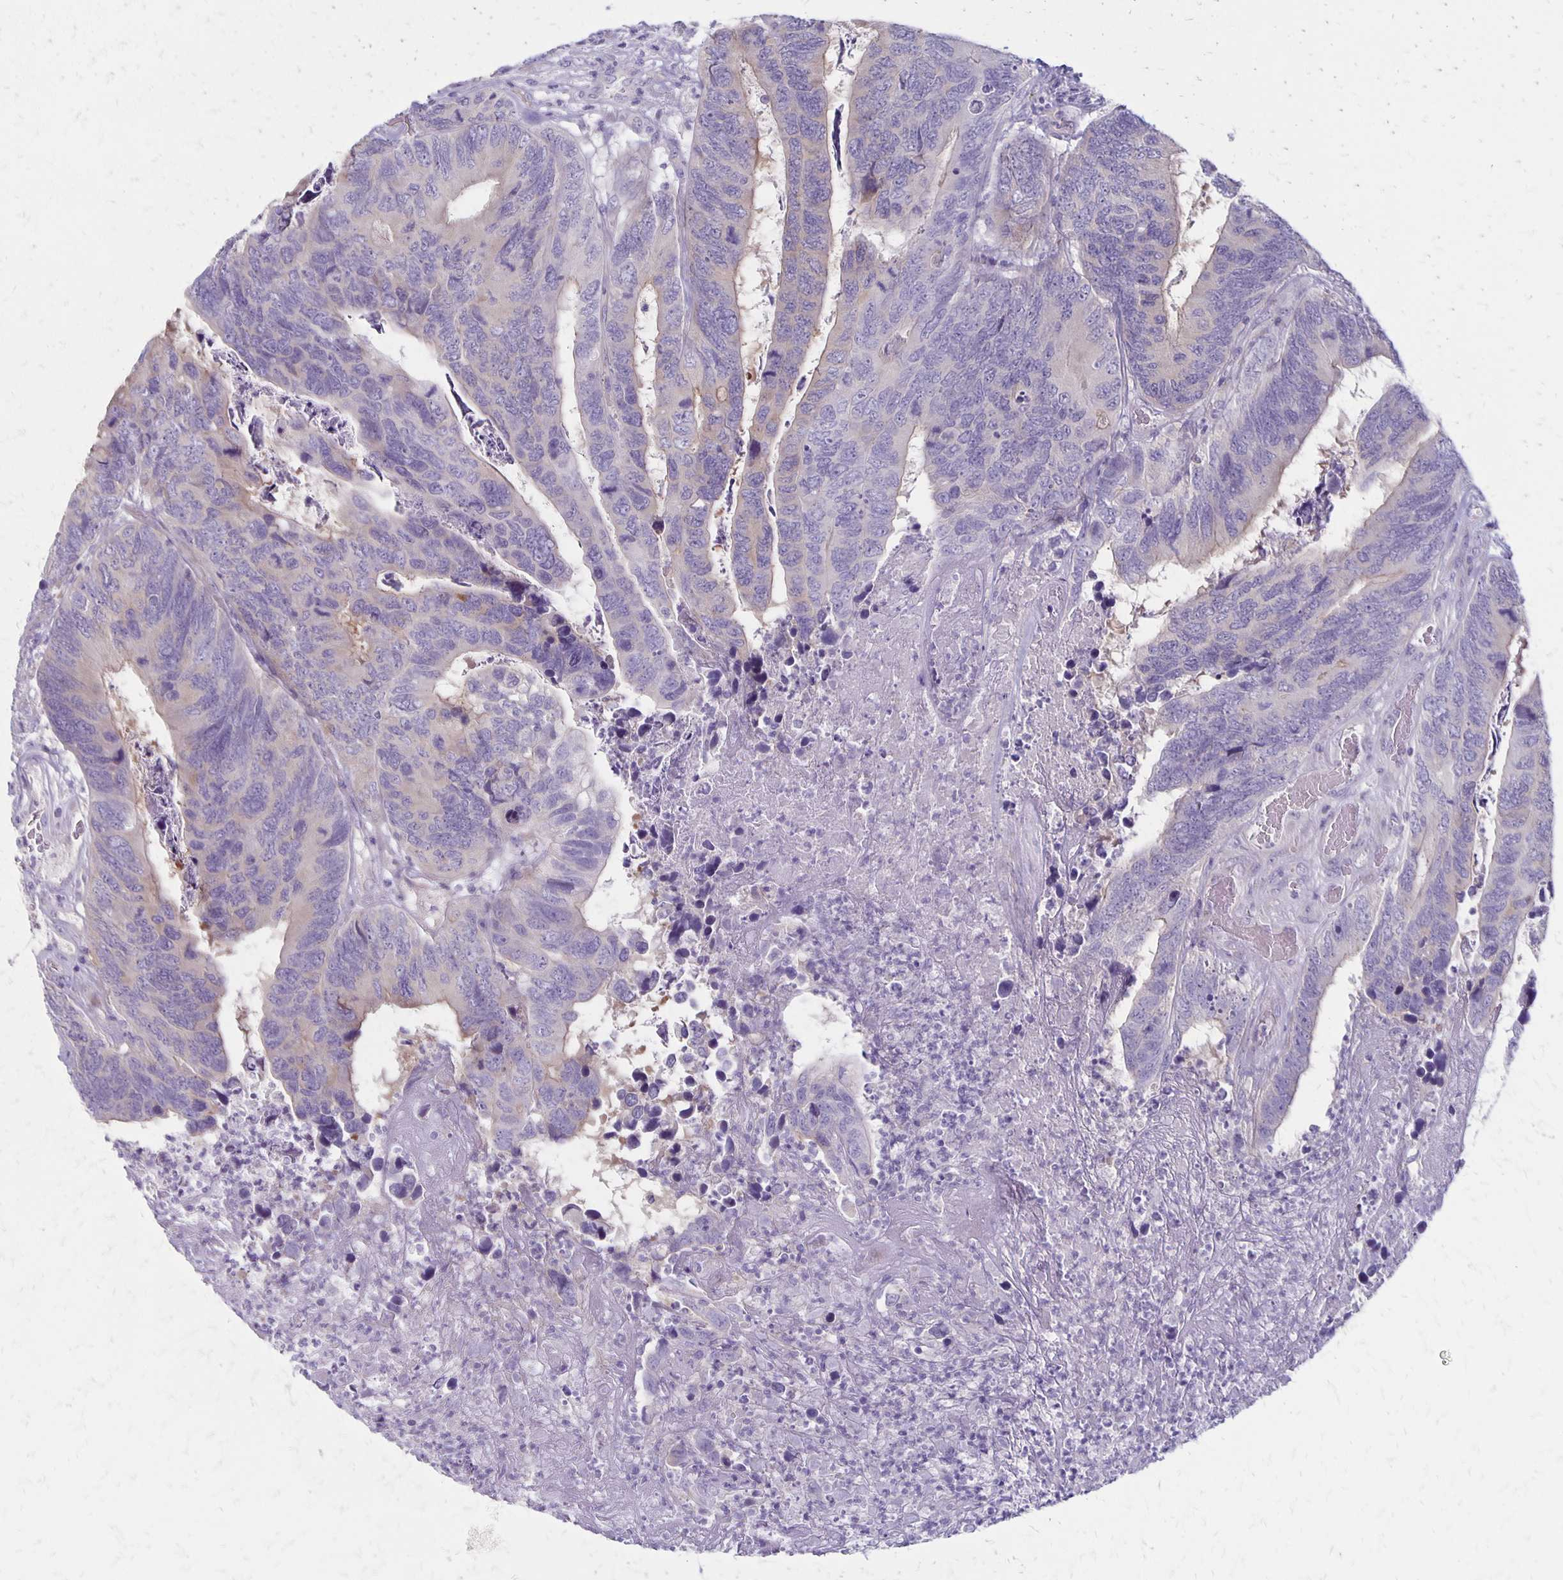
{"staining": {"intensity": "negative", "quantity": "none", "location": "none"}, "tissue": "colorectal cancer", "cell_type": "Tumor cells", "image_type": "cancer", "snomed": [{"axis": "morphology", "description": "Adenocarcinoma, NOS"}, {"axis": "topography", "description": "Colon"}], "caption": "Immunohistochemical staining of colorectal cancer (adenocarcinoma) shows no significant expression in tumor cells. (Stains: DAB IHC with hematoxylin counter stain, Microscopy: brightfield microscopy at high magnification).", "gene": "HOMER1", "patient": {"sex": "female", "age": 67}}